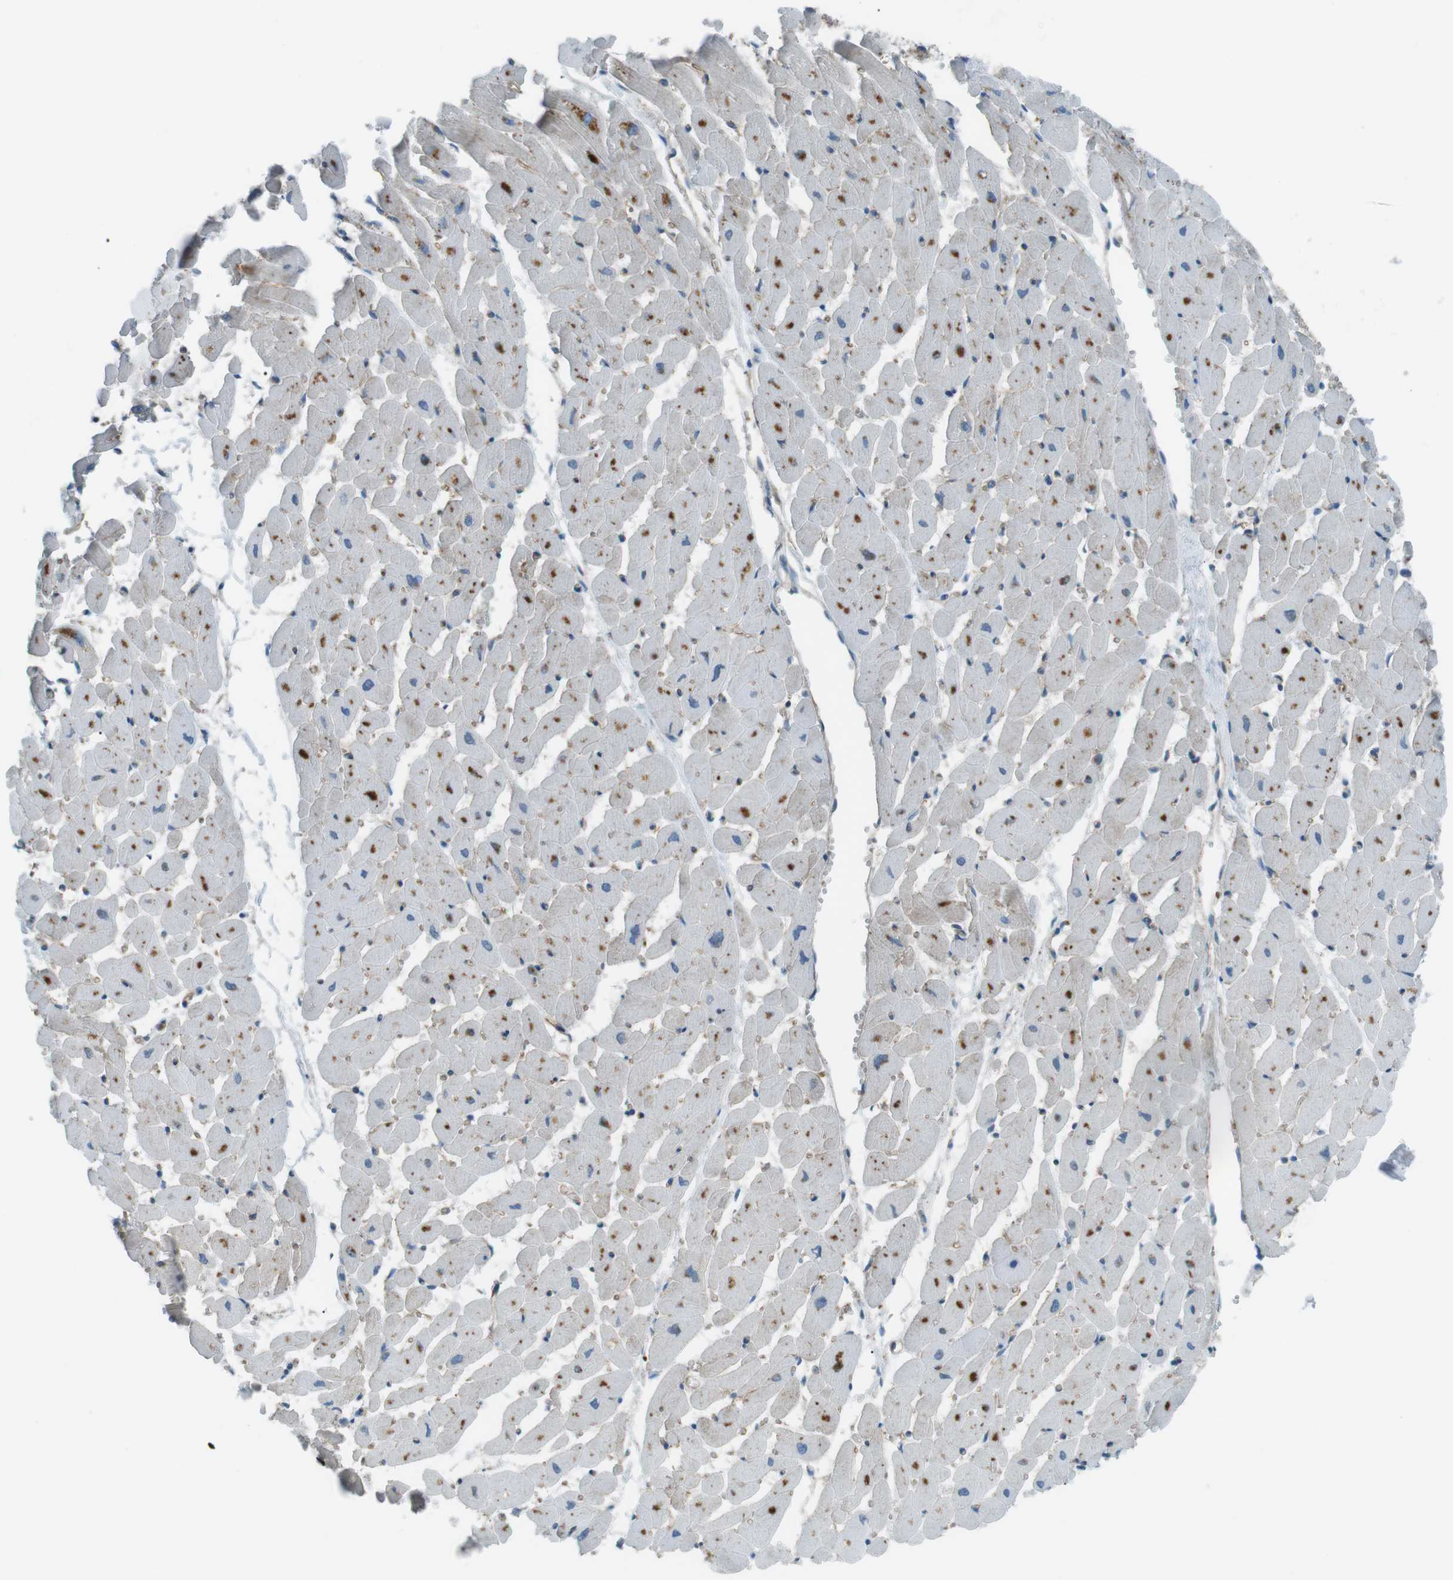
{"staining": {"intensity": "moderate", "quantity": "25%-75%", "location": "cytoplasmic/membranous"}, "tissue": "heart muscle", "cell_type": "Cardiomyocytes", "image_type": "normal", "snomed": [{"axis": "morphology", "description": "Normal tissue, NOS"}, {"axis": "topography", "description": "Heart"}], "caption": "Heart muscle stained with a protein marker demonstrates moderate staining in cardiomyocytes.", "gene": "SPTA1", "patient": {"sex": "female", "age": 19}}